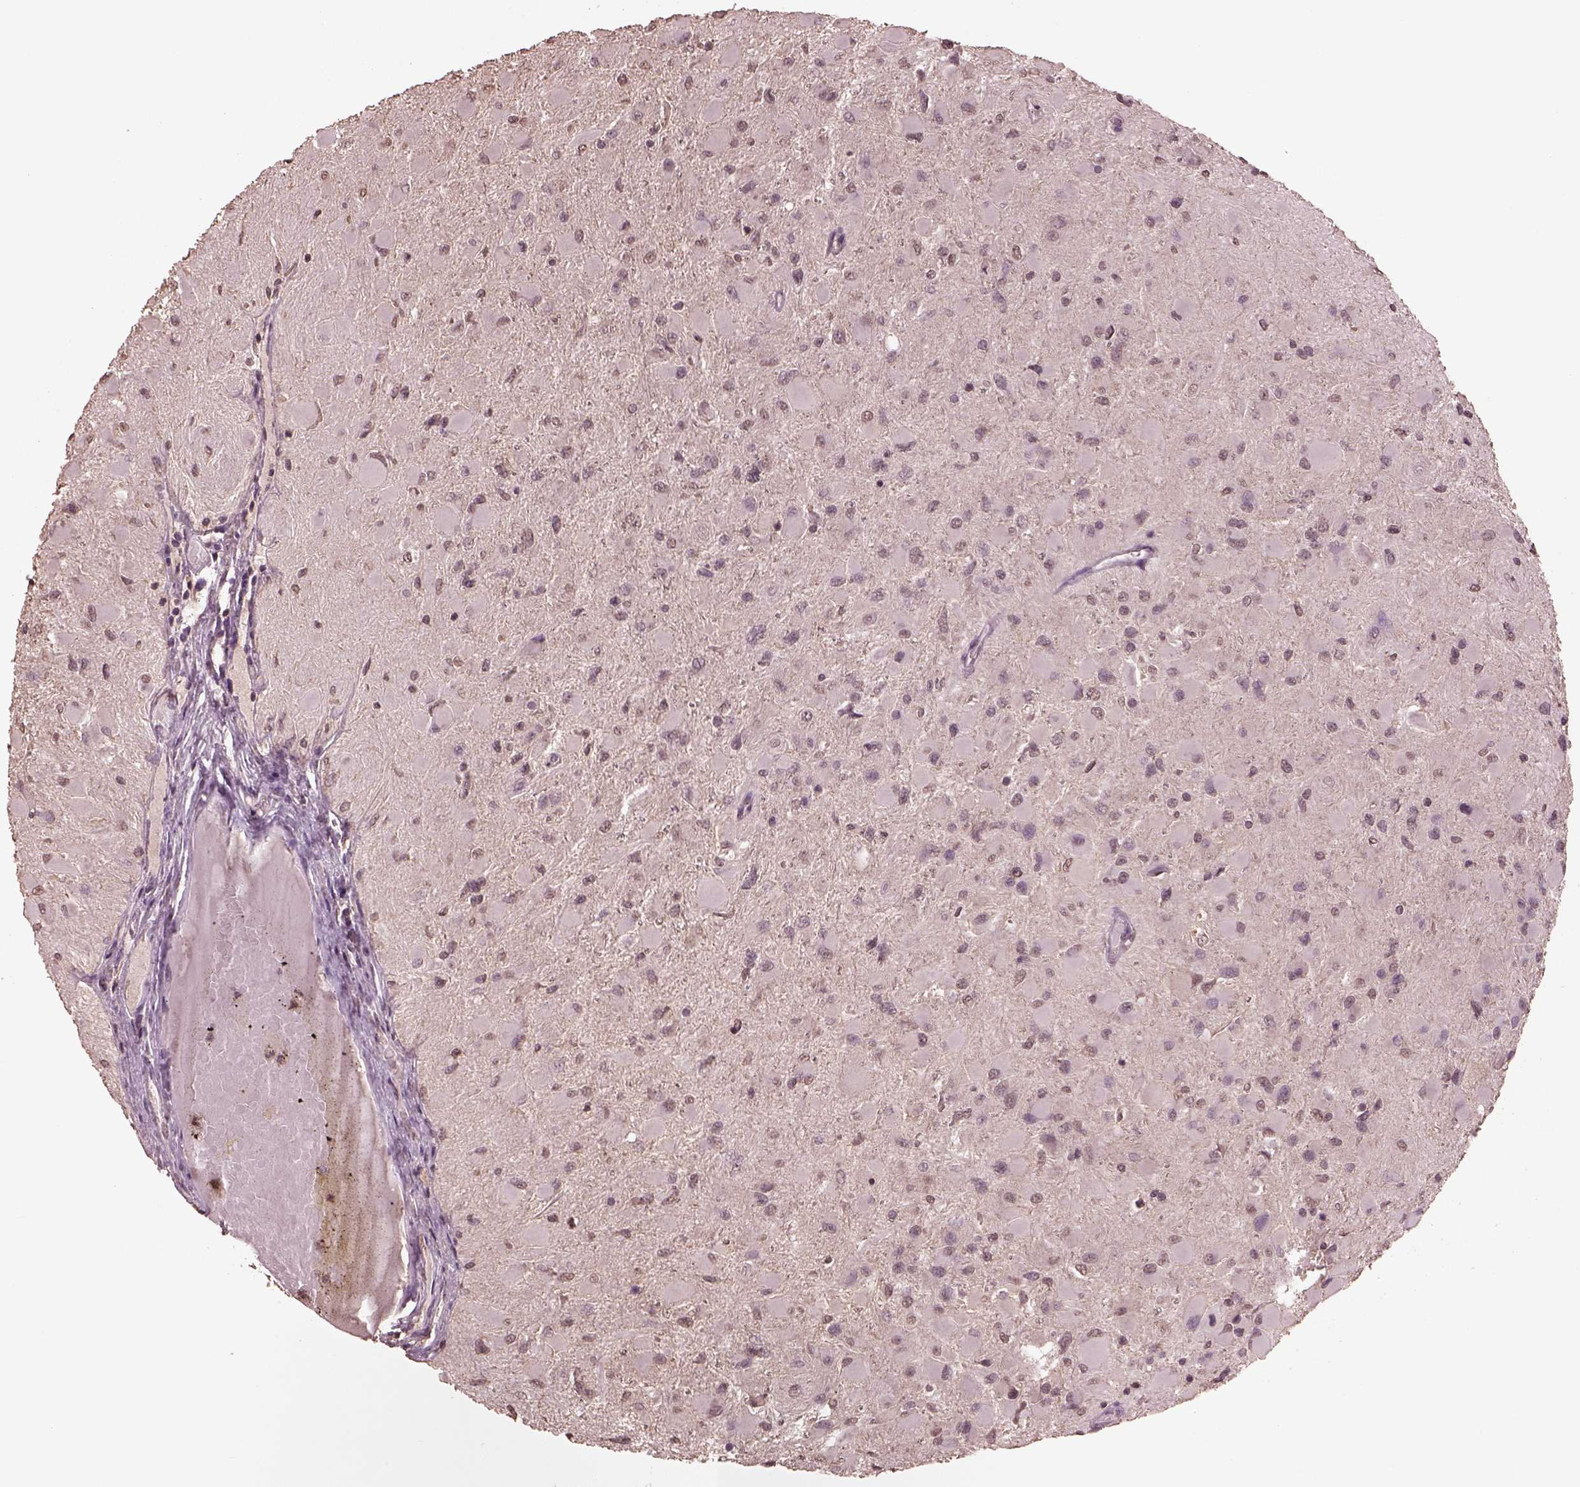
{"staining": {"intensity": "negative", "quantity": "none", "location": "none"}, "tissue": "glioma", "cell_type": "Tumor cells", "image_type": "cancer", "snomed": [{"axis": "morphology", "description": "Glioma, malignant, High grade"}, {"axis": "topography", "description": "Cerebral cortex"}], "caption": "Tumor cells show no significant protein expression in high-grade glioma (malignant).", "gene": "CPT1C", "patient": {"sex": "female", "age": 36}}